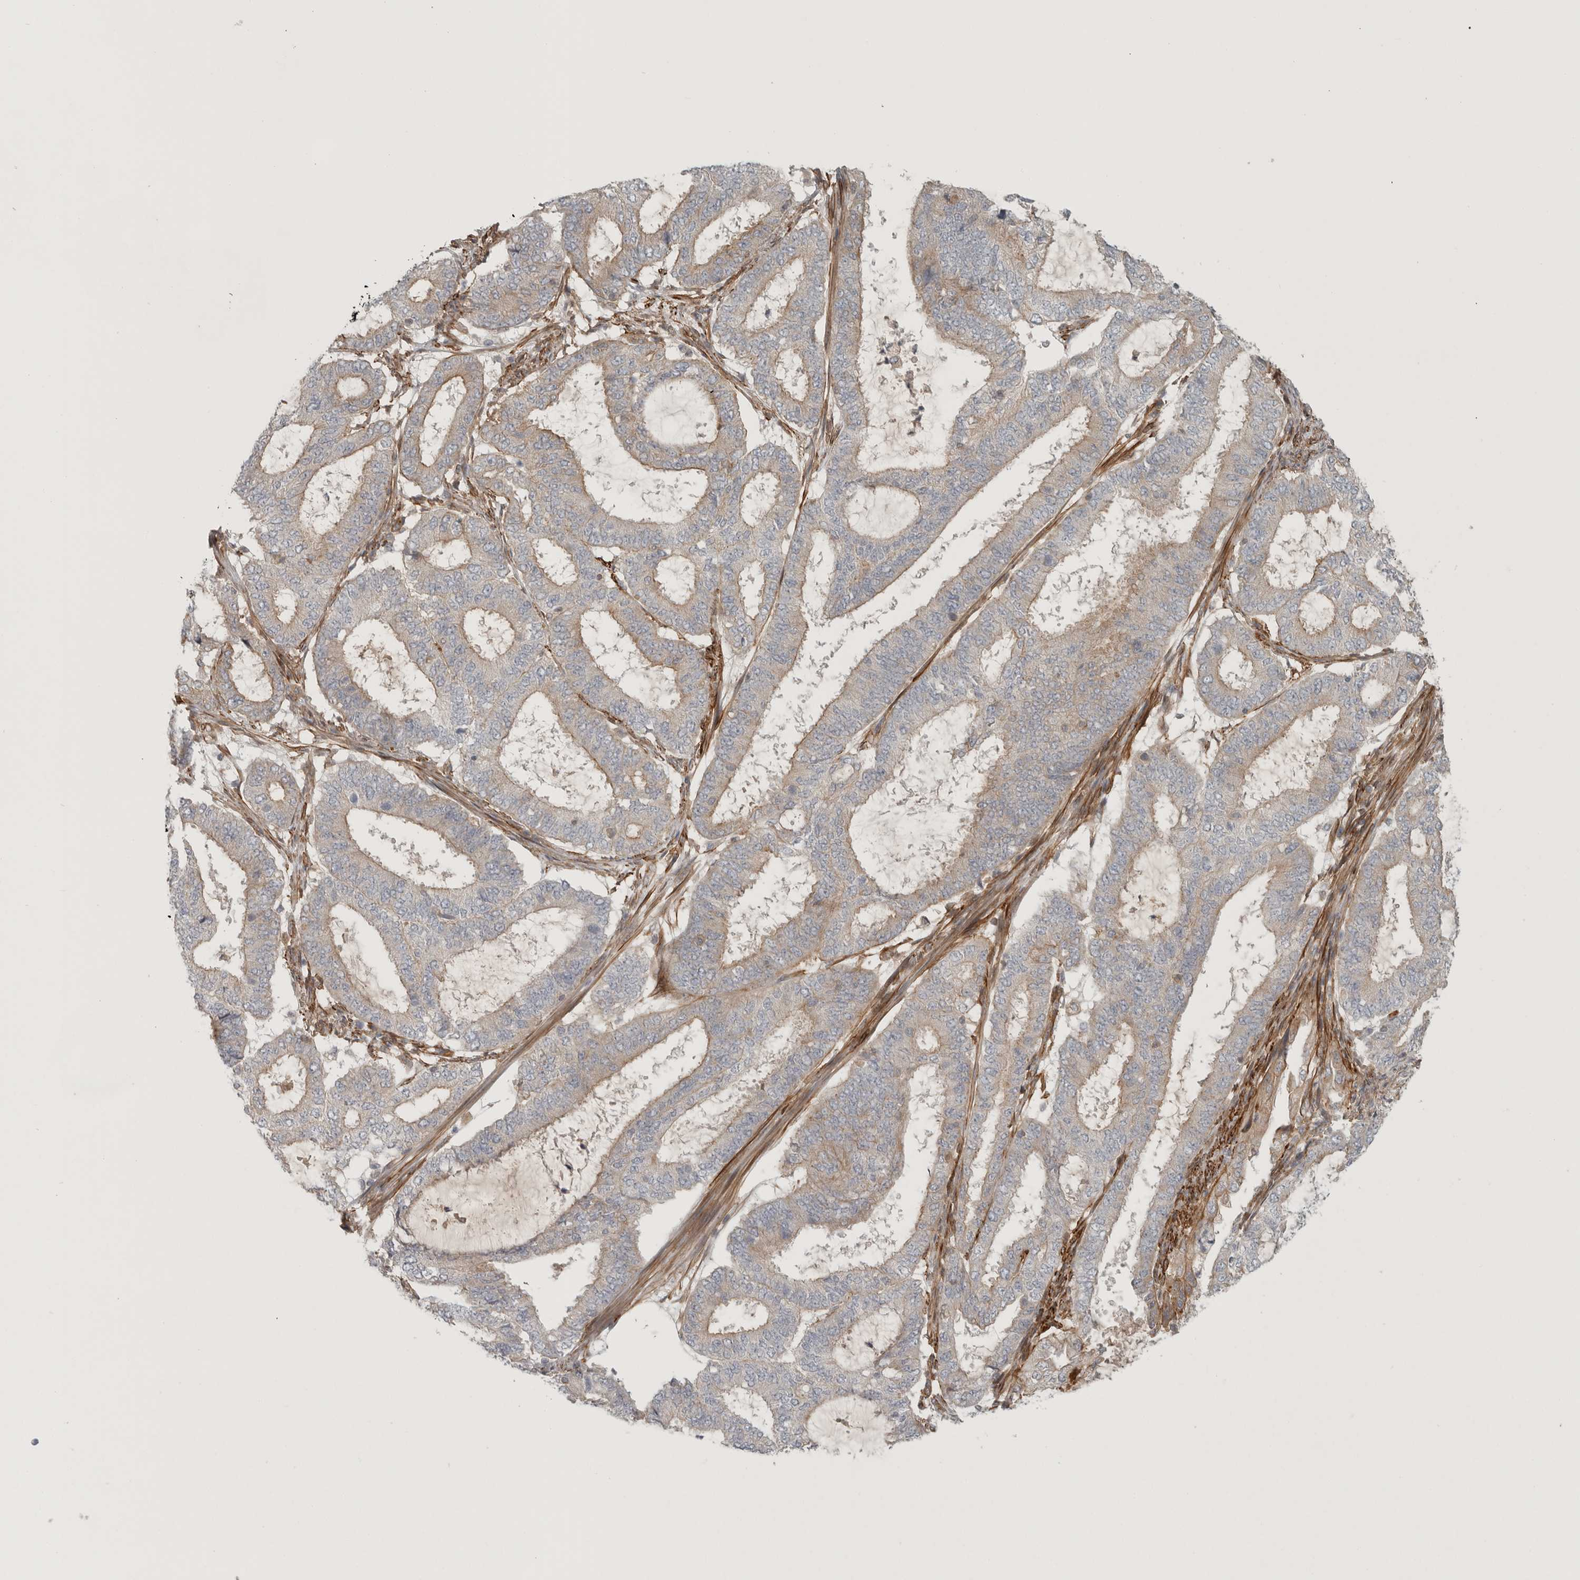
{"staining": {"intensity": "weak", "quantity": ">75%", "location": "cytoplasmic/membranous"}, "tissue": "endometrial cancer", "cell_type": "Tumor cells", "image_type": "cancer", "snomed": [{"axis": "morphology", "description": "Adenocarcinoma, NOS"}, {"axis": "topography", "description": "Endometrium"}], "caption": "Immunohistochemistry (IHC) micrograph of neoplastic tissue: endometrial adenocarcinoma stained using IHC displays low levels of weak protein expression localized specifically in the cytoplasmic/membranous of tumor cells, appearing as a cytoplasmic/membranous brown color.", "gene": "LONRF1", "patient": {"sex": "female", "age": 51}}